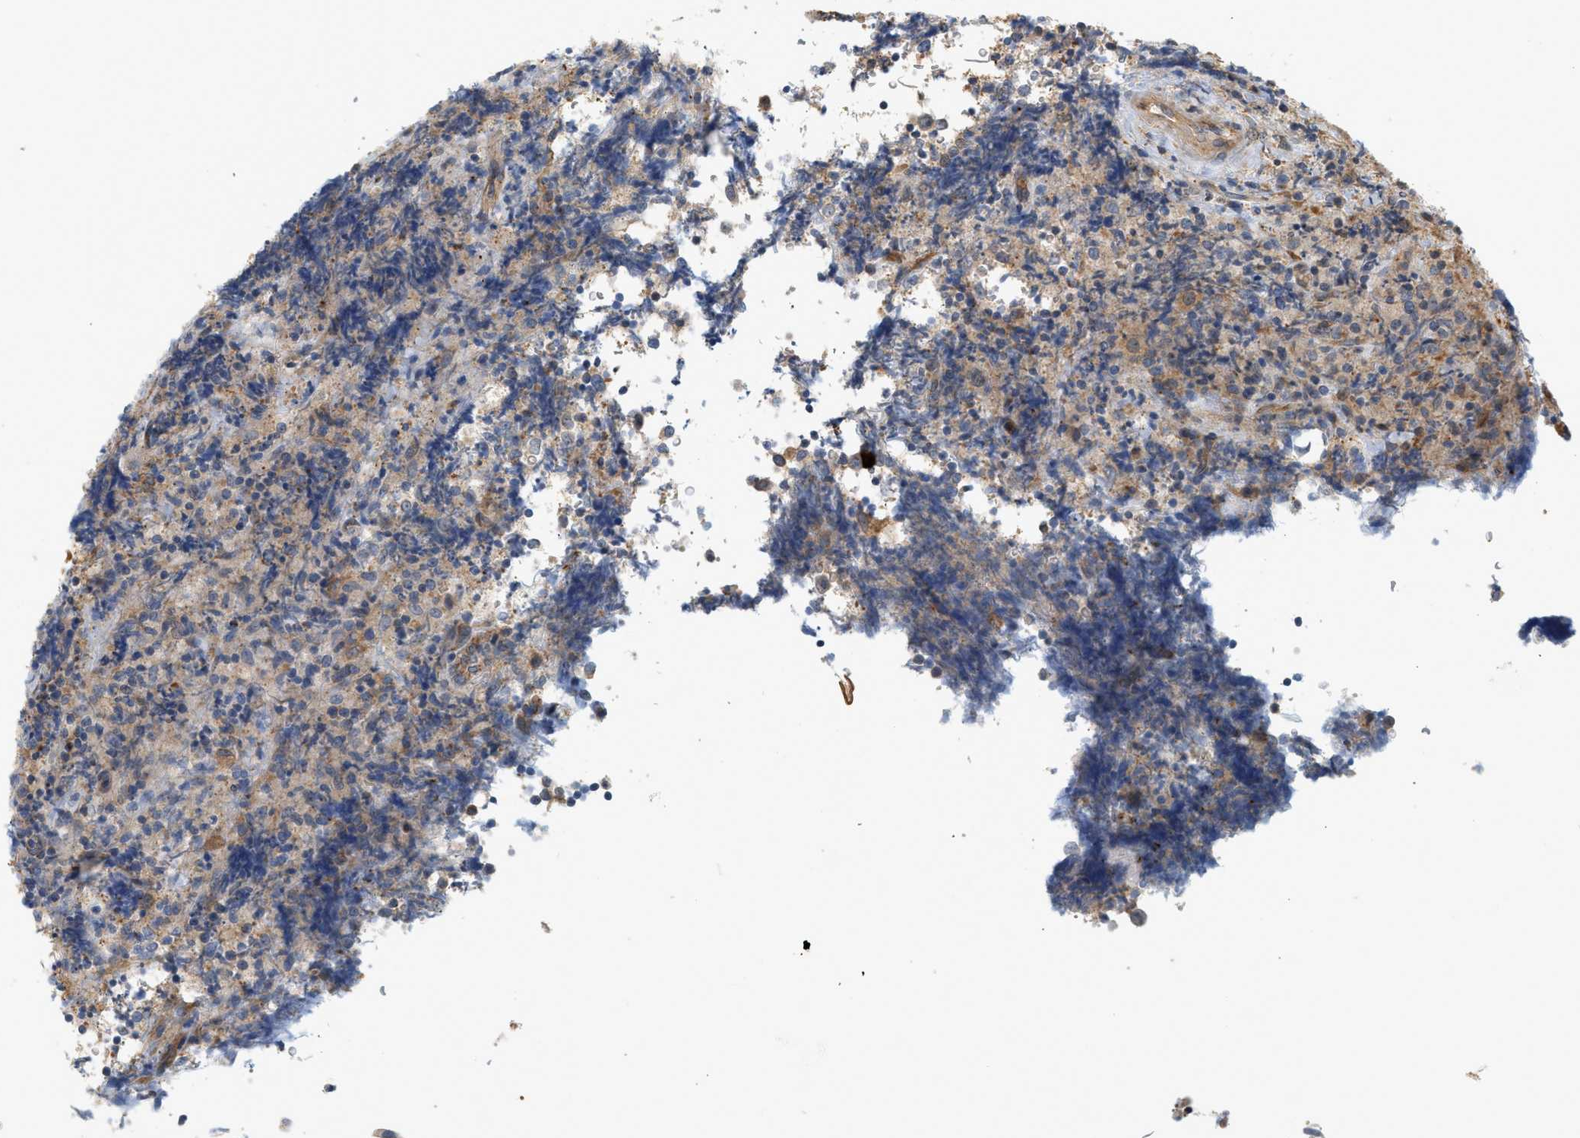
{"staining": {"intensity": "weak", "quantity": "<25%", "location": "cytoplasmic/membranous"}, "tissue": "lymphoma", "cell_type": "Tumor cells", "image_type": "cancer", "snomed": [{"axis": "morphology", "description": "Malignant lymphoma, non-Hodgkin's type, High grade"}, {"axis": "topography", "description": "Tonsil"}], "caption": "Malignant lymphoma, non-Hodgkin's type (high-grade) was stained to show a protein in brown. There is no significant staining in tumor cells. The staining was performed using DAB to visualize the protein expression in brown, while the nuclei were stained in blue with hematoxylin (Magnification: 20x).", "gene": "CTXN1", "patient": {"sex": "female", "age": 36}}